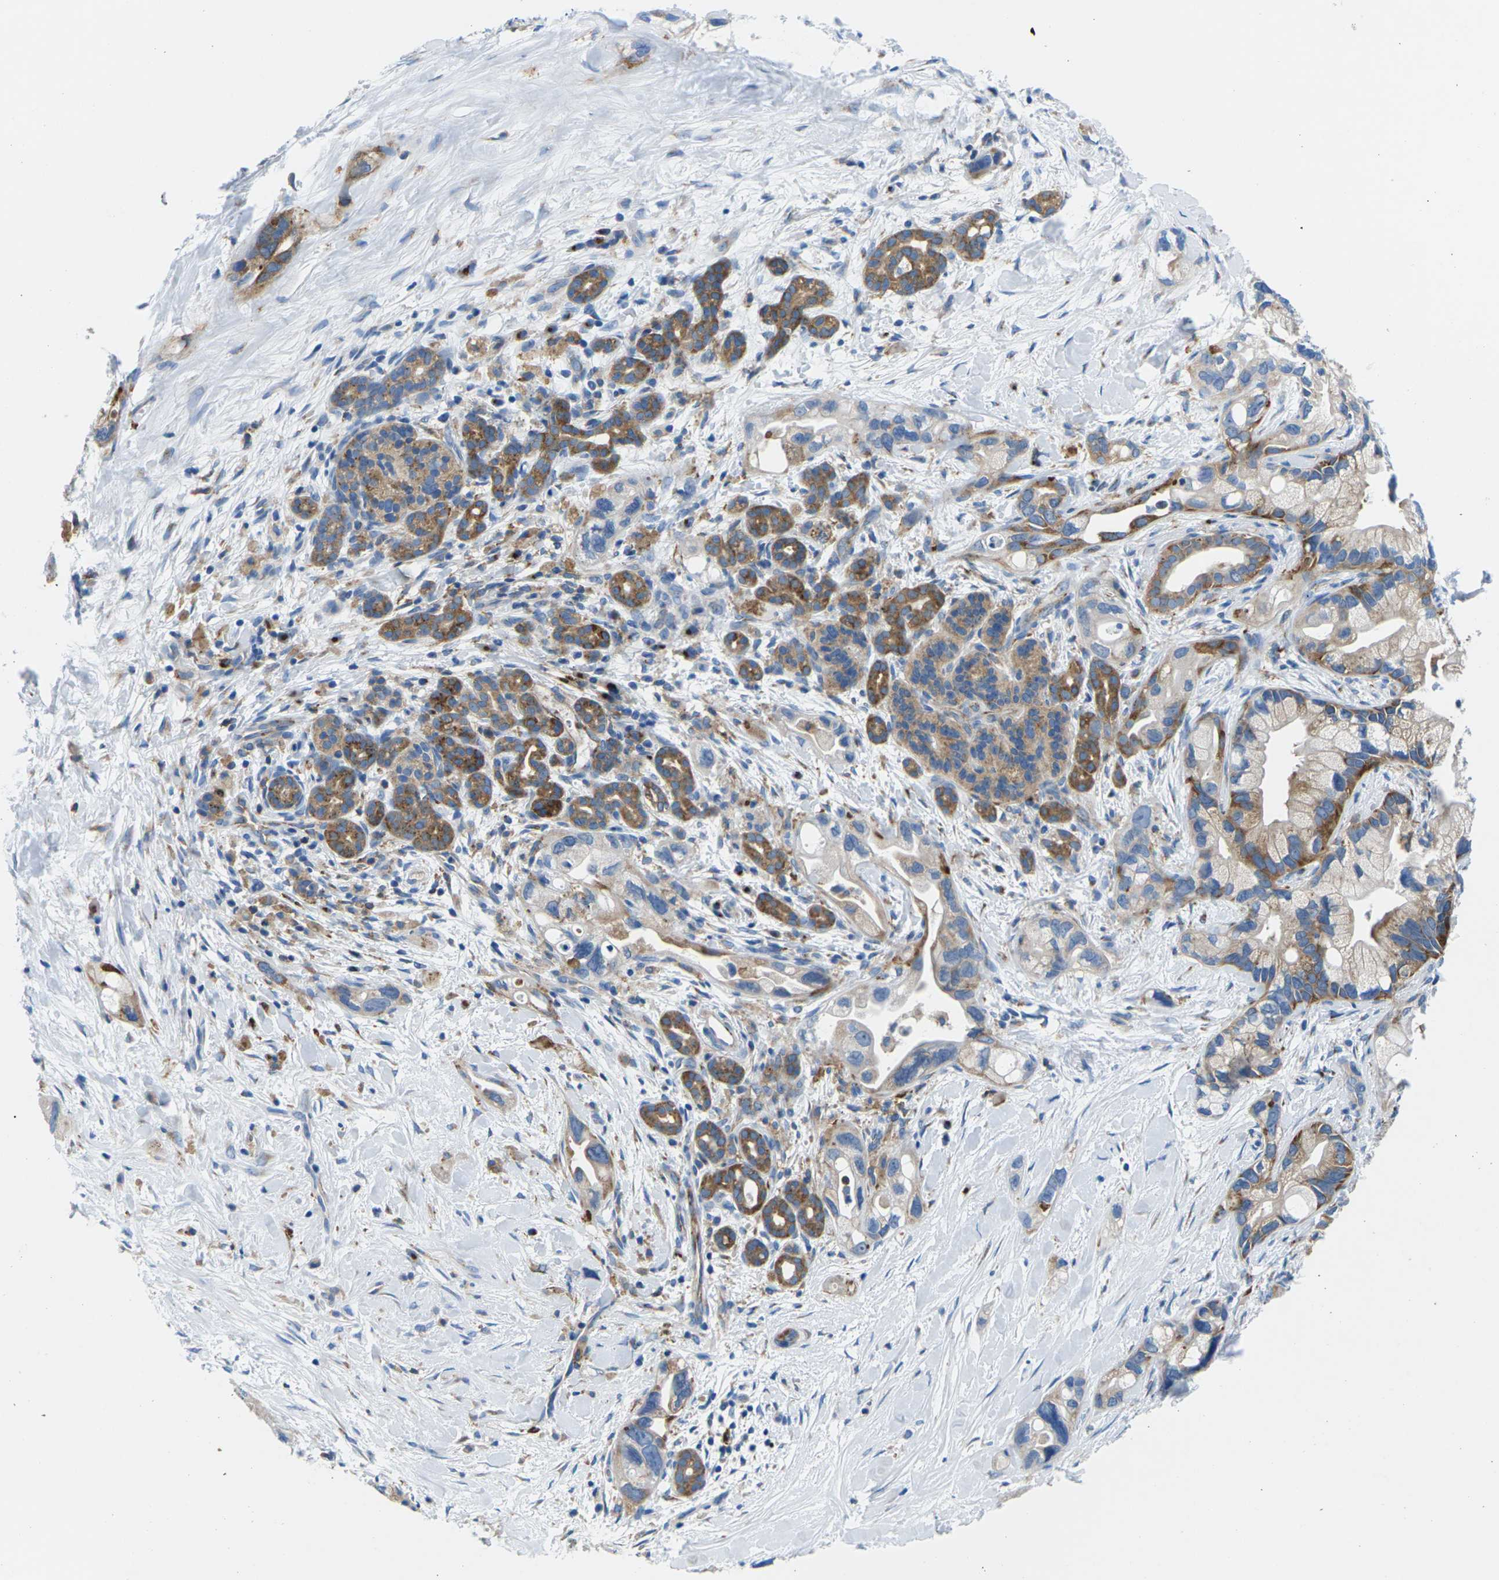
{"staining": {"intensity": "moderate", "quantity": "25%-75%", "location": "cytoplasmic/membranous"}, "tissue": "pancreatic cancer", "cell_type": "Tumor cells", "image_type": "cancer", "snomed": [{"axis": "morphology", "description": "Adenocarcinoma, NOS"}, {"axis": "topography", "description": "Pancreas"}], "caption": "A brown stain labels moderate cytoplasmic/membranous expression of a protein in human pancreatic cancer tumor cells.", "gene": "SYNGR2", "patient": {"sex": "female", "age": 77}}